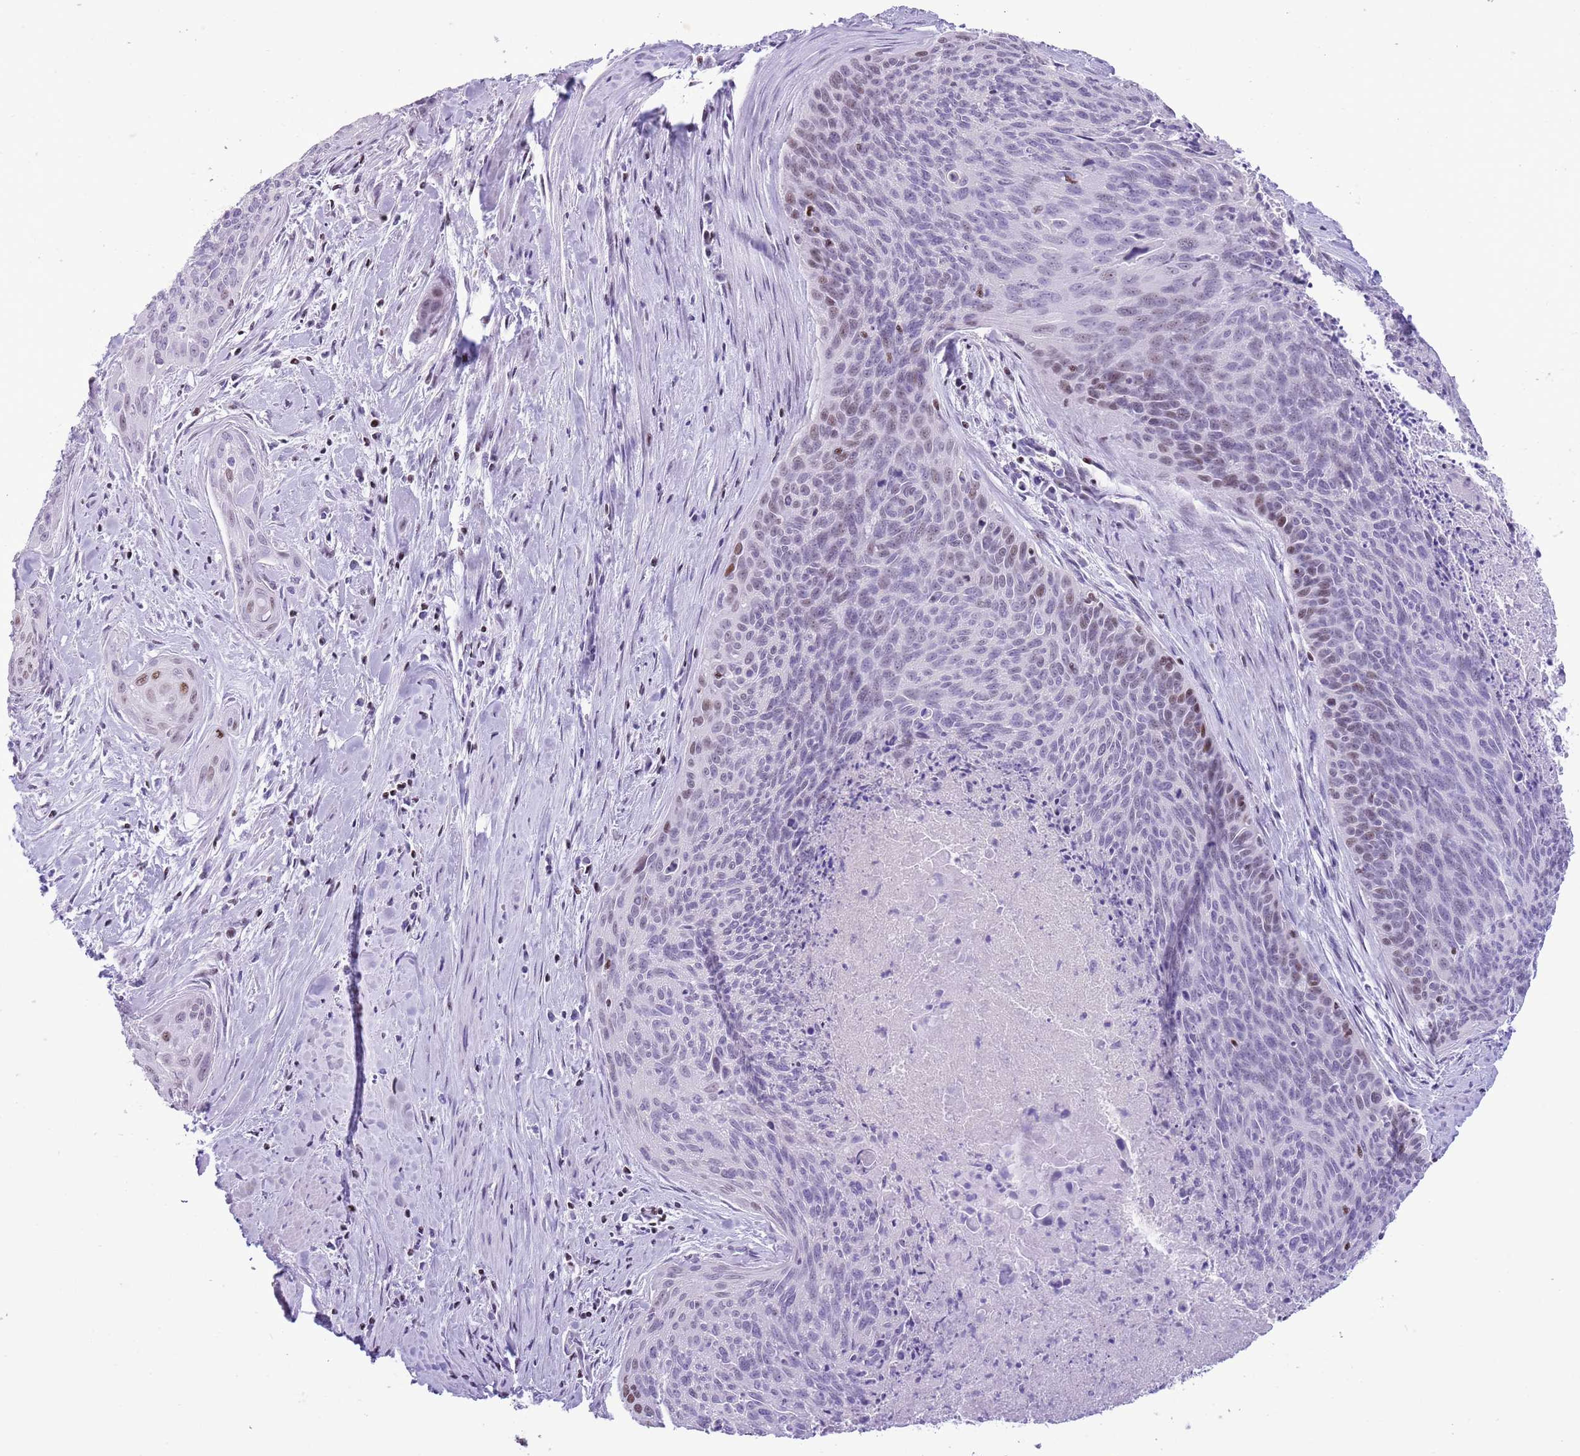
{"staining": {"intensity": "moderate", "quantity": "<25%", "location": "nuclear"}, "tissue": "cervical cancer", "cell_type": "Tumor cells", "image_type": "cancer", "snomed": [{"axis": "morphology", "description": "Squamous cell carcinoma, NOS"}, {"axis": "topography", "description": "Cervix"}], "caption": "Protein staining shows moderate nuclear positivity in about <25% of tumor cells in squamous cell carcinoma (cervical).", "gene": "BCL11B", "patient": {"sex": "female", "age": 55}}